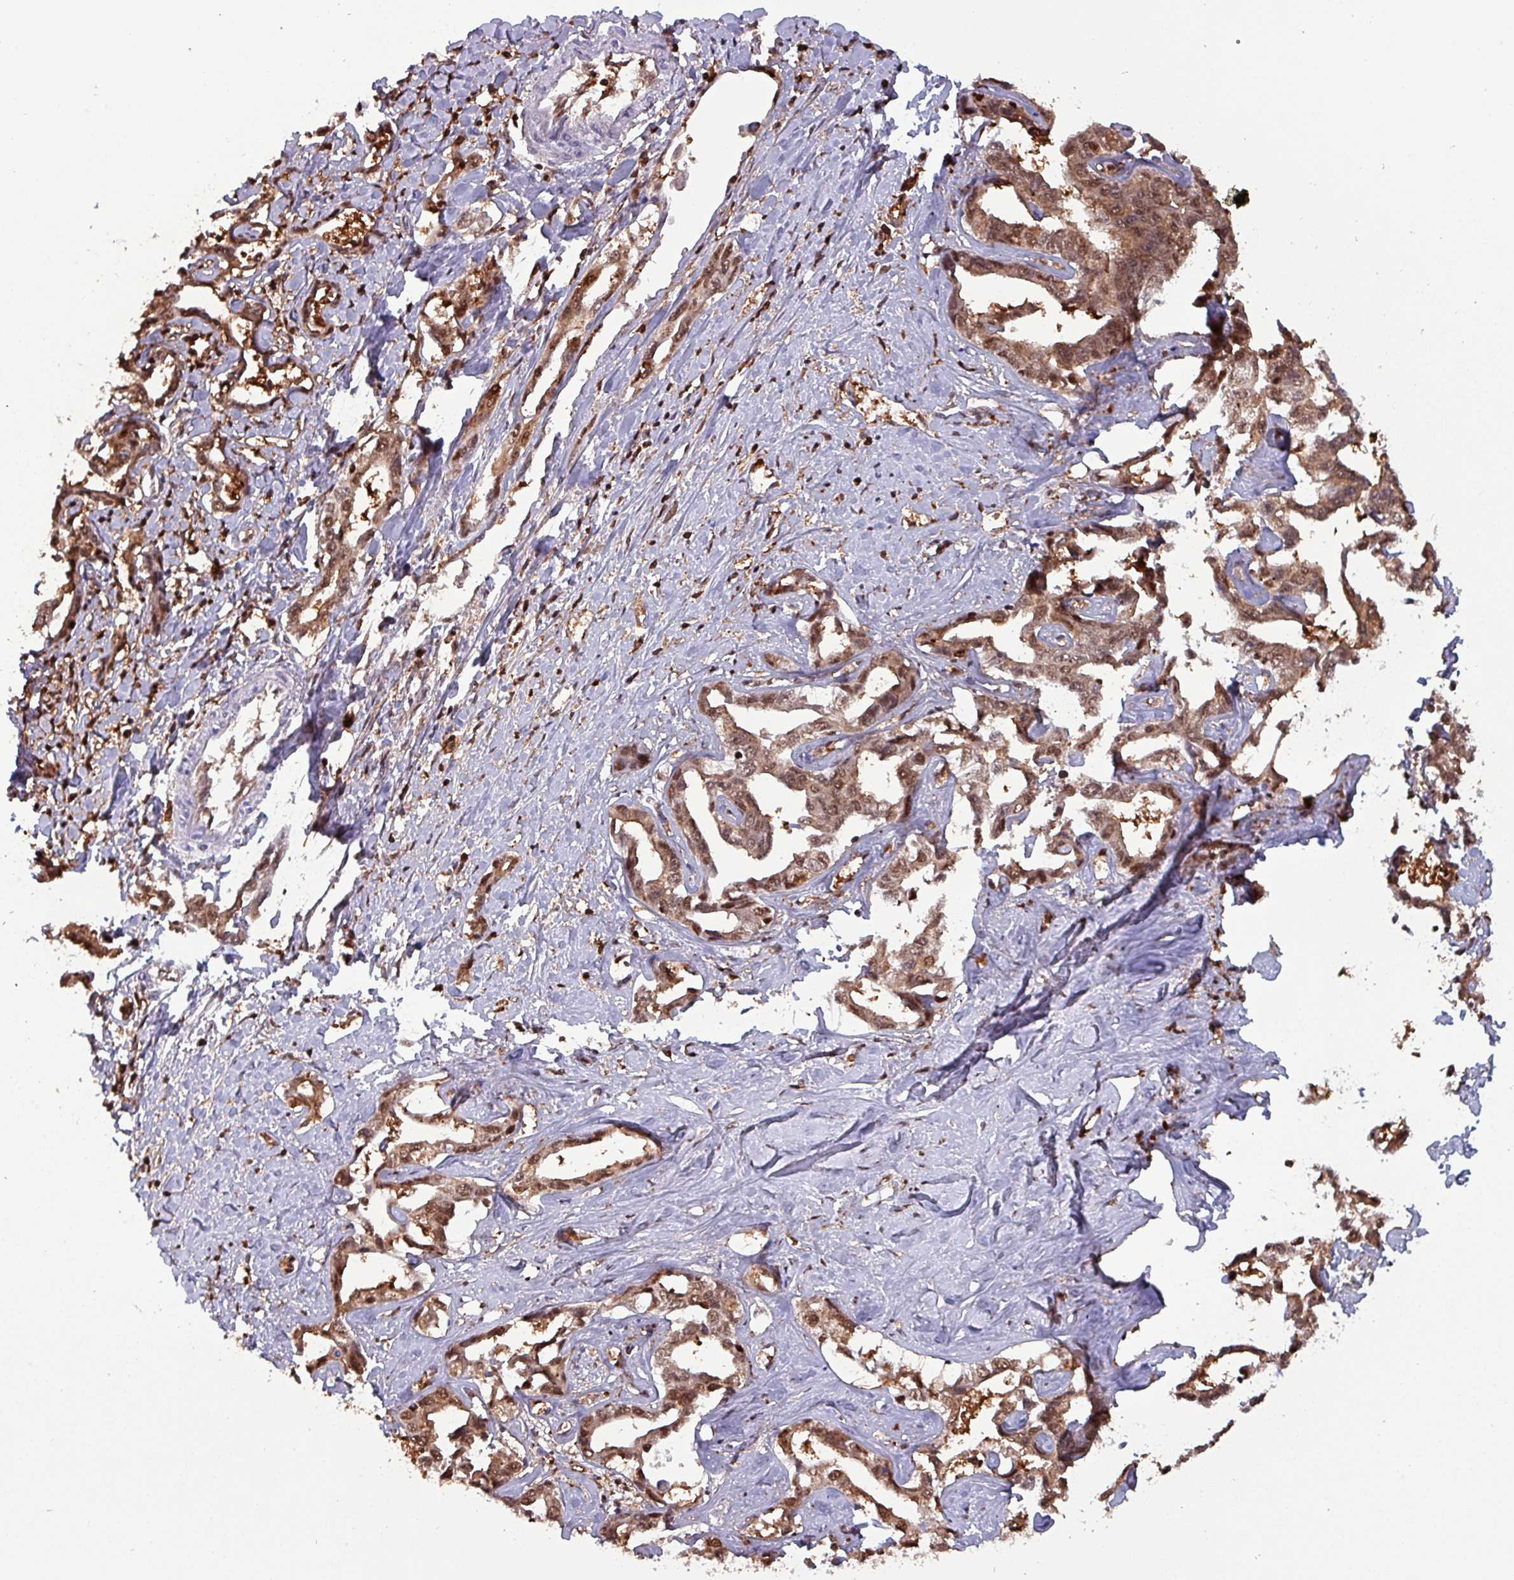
{"staining": {"intensity": "moderate", "quantity": ">75%", "location": "cytoplasmic/membranous,nuclear"}, "tissue": "liver cancer", "cell_type": "Tumor cells", "image_type": "cancer", "snomed": [{"axis": "morphology", "description": "Cholangiocarcinoma"}, {"axis": "topography", "description": "Liver"}], "caption": "Immunohistochemical staining of liver cancer shows moderate cytoplasmic/membranous and nuclear protein expression in approximately >75% of tumor cells.", "gene": "PSMB8", "patient": {"sex": "male", "age": 59}}